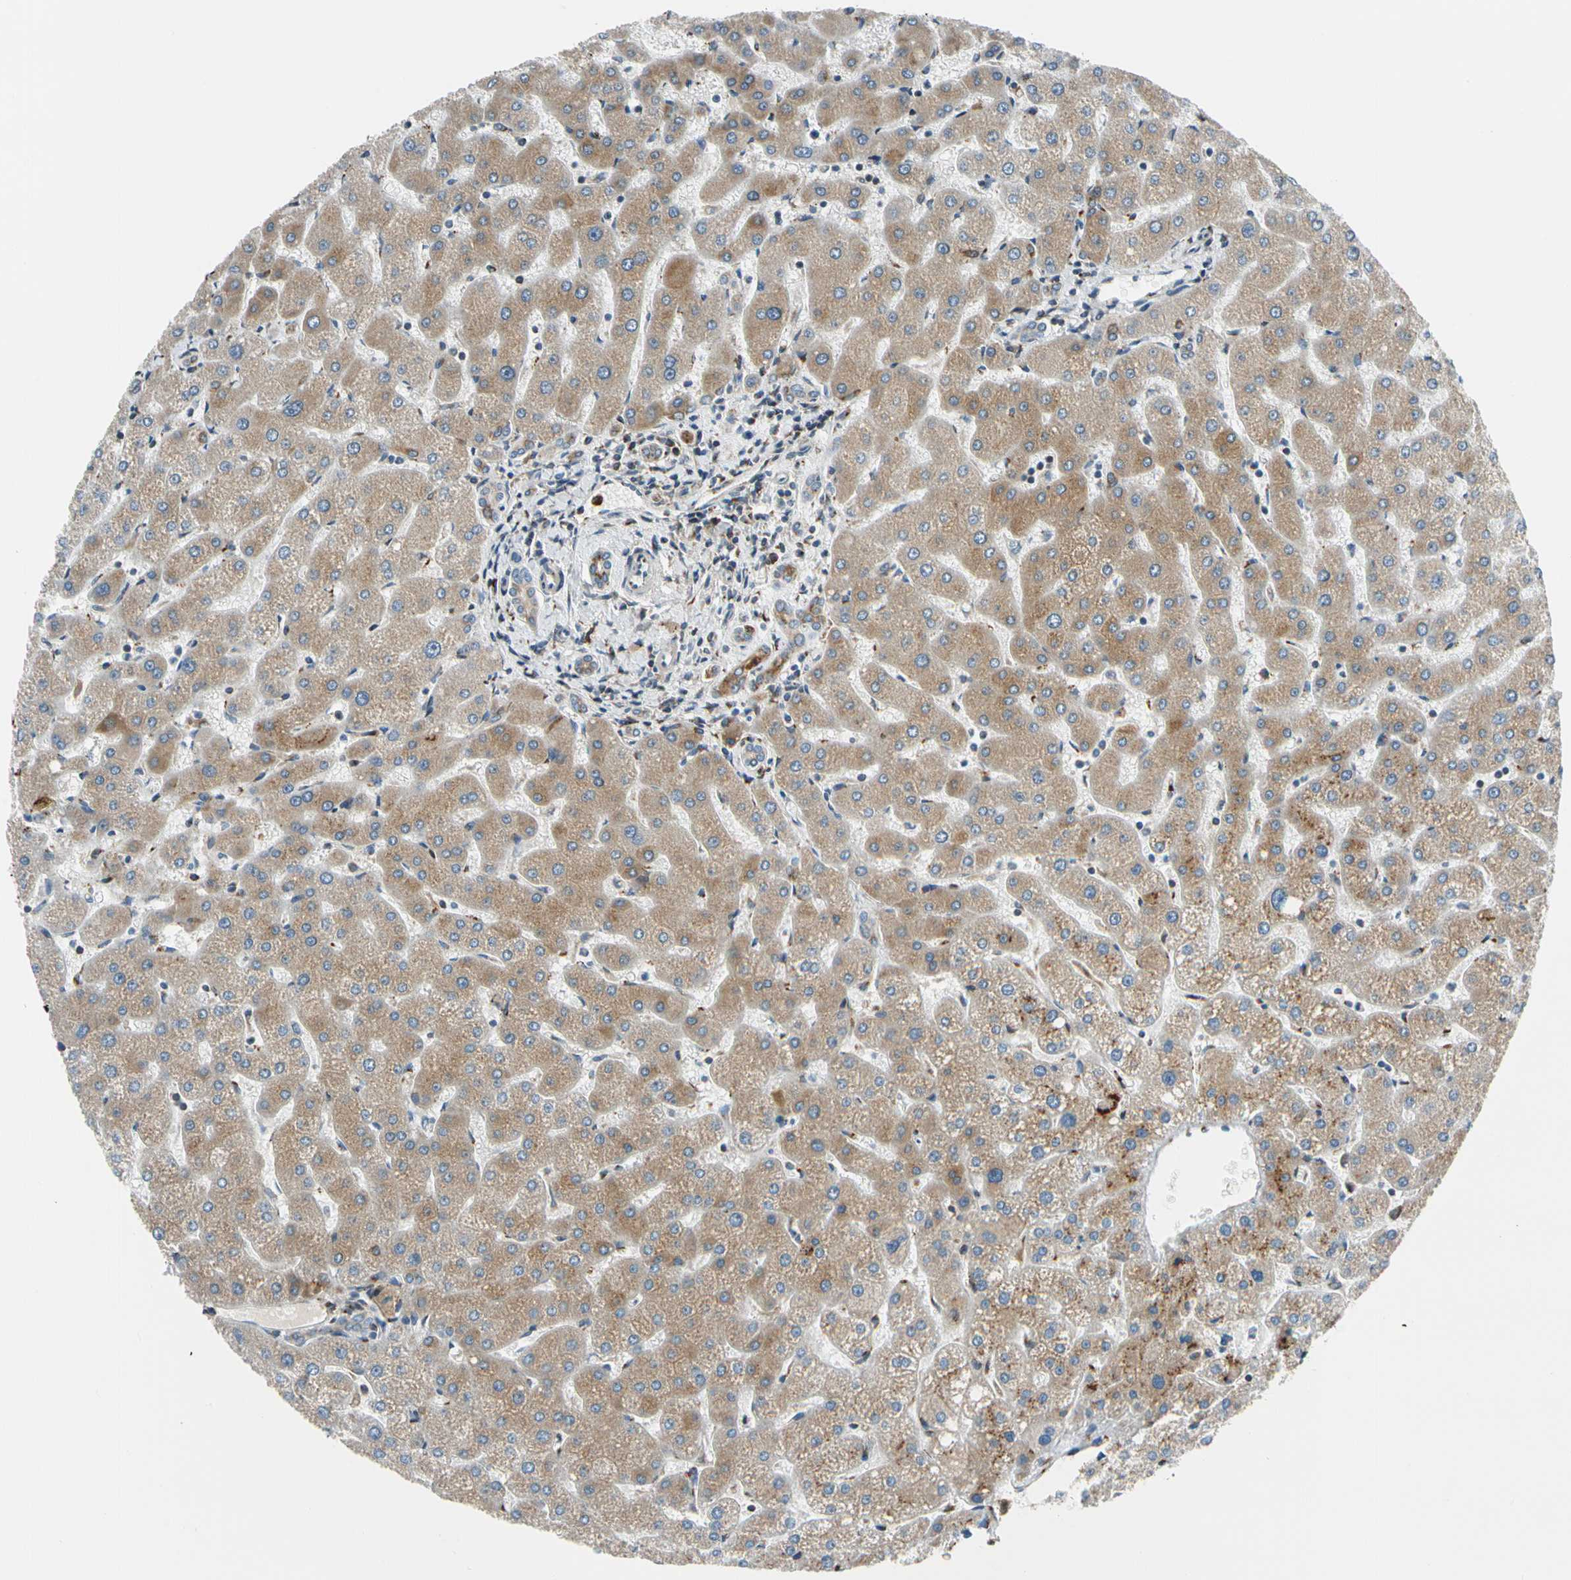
{"staining": {"intensity": "moderate", "quantity": ">75%", "location": "cytoplasmic/membranous"}, "tissue": "liver", "cell_type": "Cholangiocytes", "image_type": "normal", "snomed": [{"axis": "morphology", "description": "Normal tissue, NOS"}, {"axis": "topography", "description": "Liver"}], "caption": "This micrograph reveals benign liver stained with IHC to label a protein in brown. The cytoplasmic/membranous of cholangiocytes show moderate positivity for the protein. Nuclei are counter-stained blue.", "gene": "NUCB1", "patient": {"sex": "male", "age": 67}}